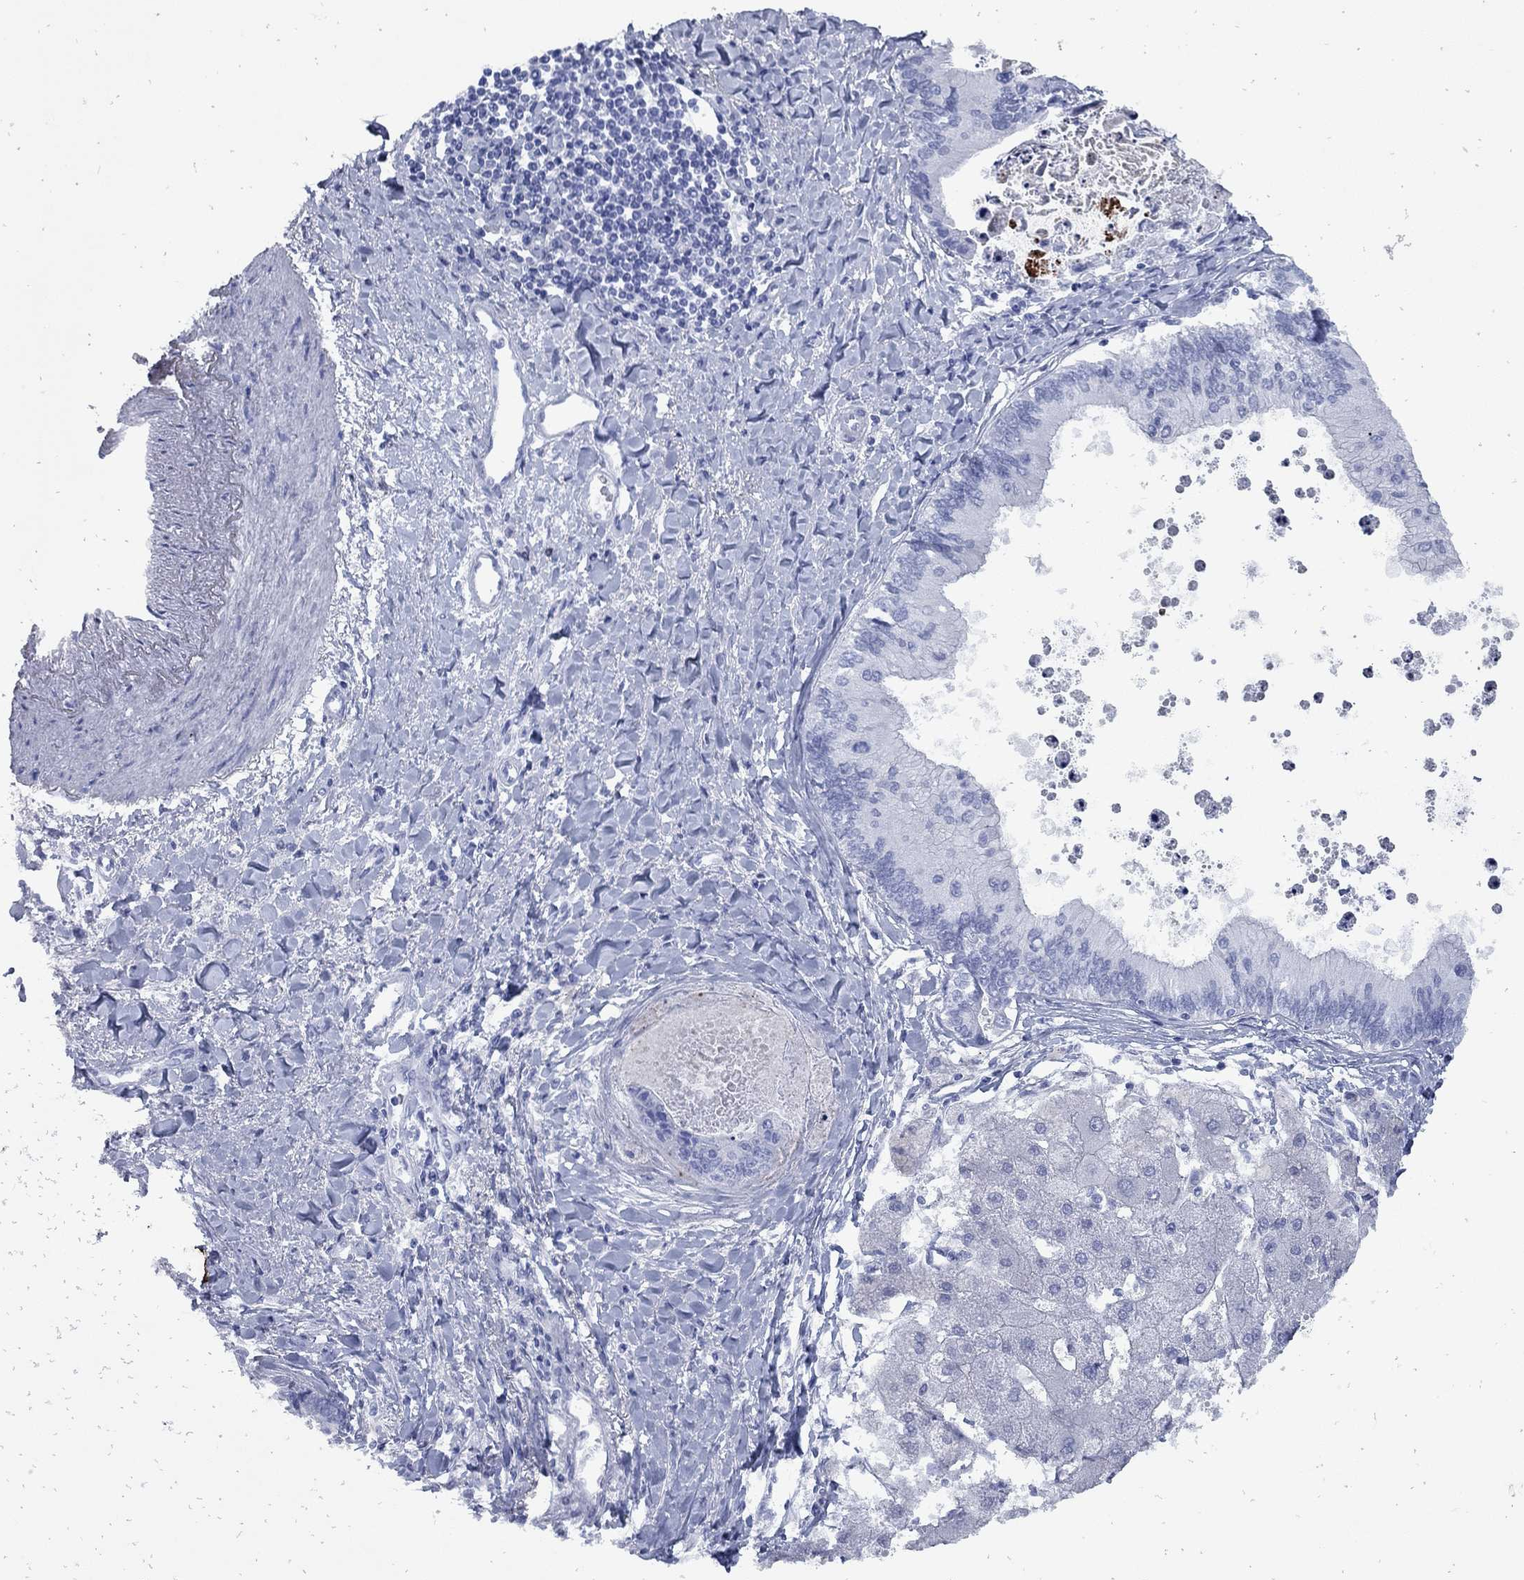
{"staining": {"intensity": "negative", "quantity": "none", "location": "none"}, "tissue": "liver cancer", "cell_type": "Tumor cells", "image_type": "cancer", "snomed": [{"axis": "morphology", "description": "Cholangiocarcinoma"}, {"axis": "topography", "description": "Liver"}], "caption": "IHC of human liver cholangiocarcinoma shows no staining in tumor cells.", "gene": "CCNA1", "patient": {"sex": "male", "age": 66}}